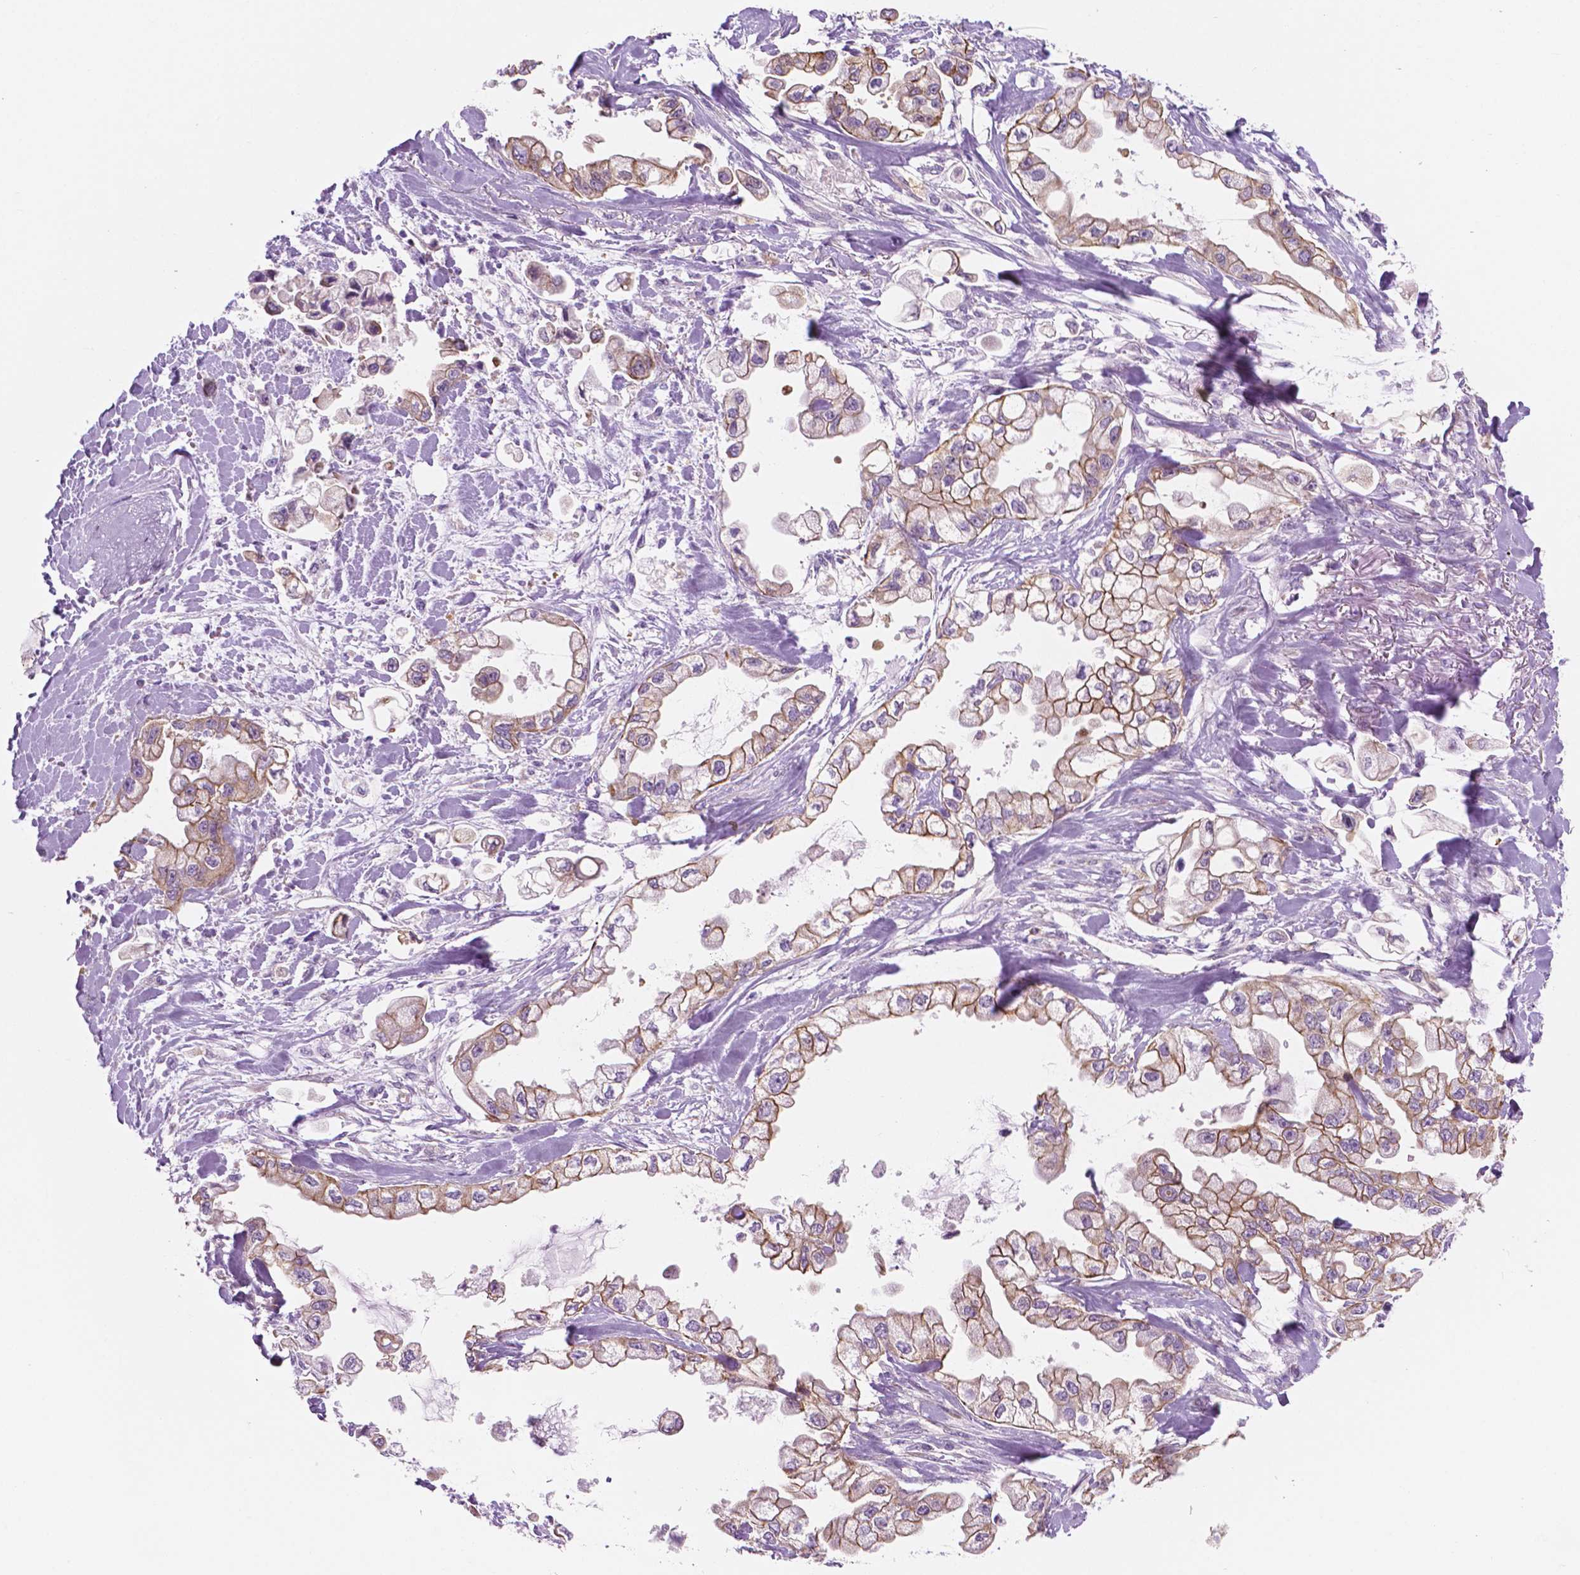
{"staining": {"intensity": "weak", "quantity": ">75%", "location": "cytoplasmic/membranous"}, "tissue": "stomach cancer", "cell_type": "Tumor cells", "image_type": "cancer", "snomed": [{"axis": "morphology", "description": "Adenocarcinoma, NOS"}, {"axis": "topography", "description": "Stomach"}], "caption": "The micrograph displays a brown stain indicating the presence of a protein in the cytoplasmic/membranous of tumor cells in stomach cancer (adenocarcinoma). The staining is performed using DAB brown chromogen to label protein expression. The nuclei are counter-stained blue using hematoxylin.", "gene": "EPPK1", "patient": {"sex": "male", "age": 62}}